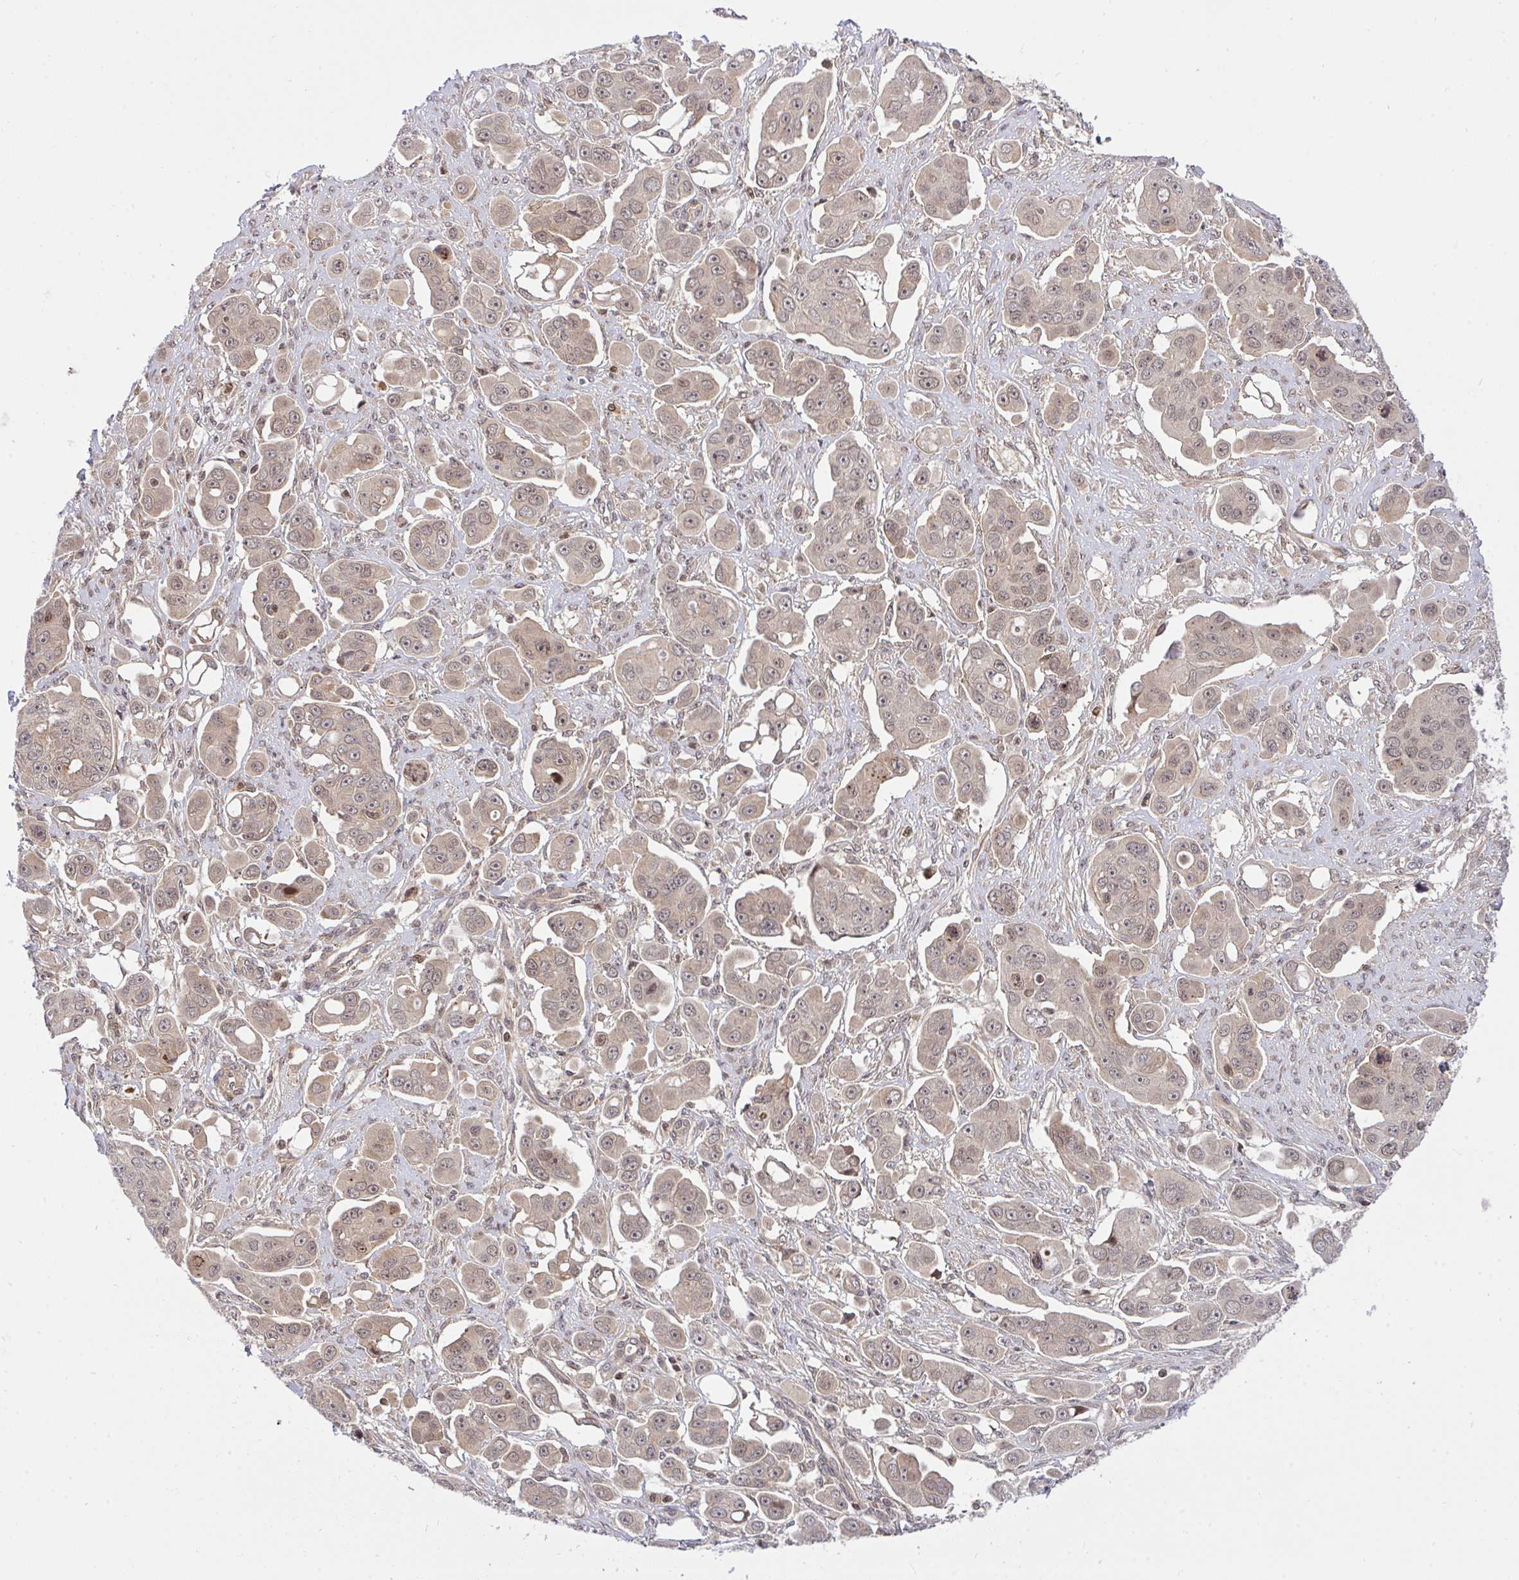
{"staining": {"intensity": "weak", "quantity": ">75%", "location": "cytoplasmic/membranous"}, "tissue": "ovarian cancer", "cell_type": "Tumor cells", "image_type": "cancer", "snomed": [{"axis": "morphology", "description": "Carcinoma, endometroid"}, {"axis": "topography", "description": "Ovary"}], "caption": "Immunohistochemistry (DAB (3,3'-diaminobenzidine)) staining of ovarian cancer demonstrates weak cytoplasmic/membranous protein expression in about >75% of tumor cells.", "gene": "ERI1", "patient": {"sex": "female", "age": 70}}